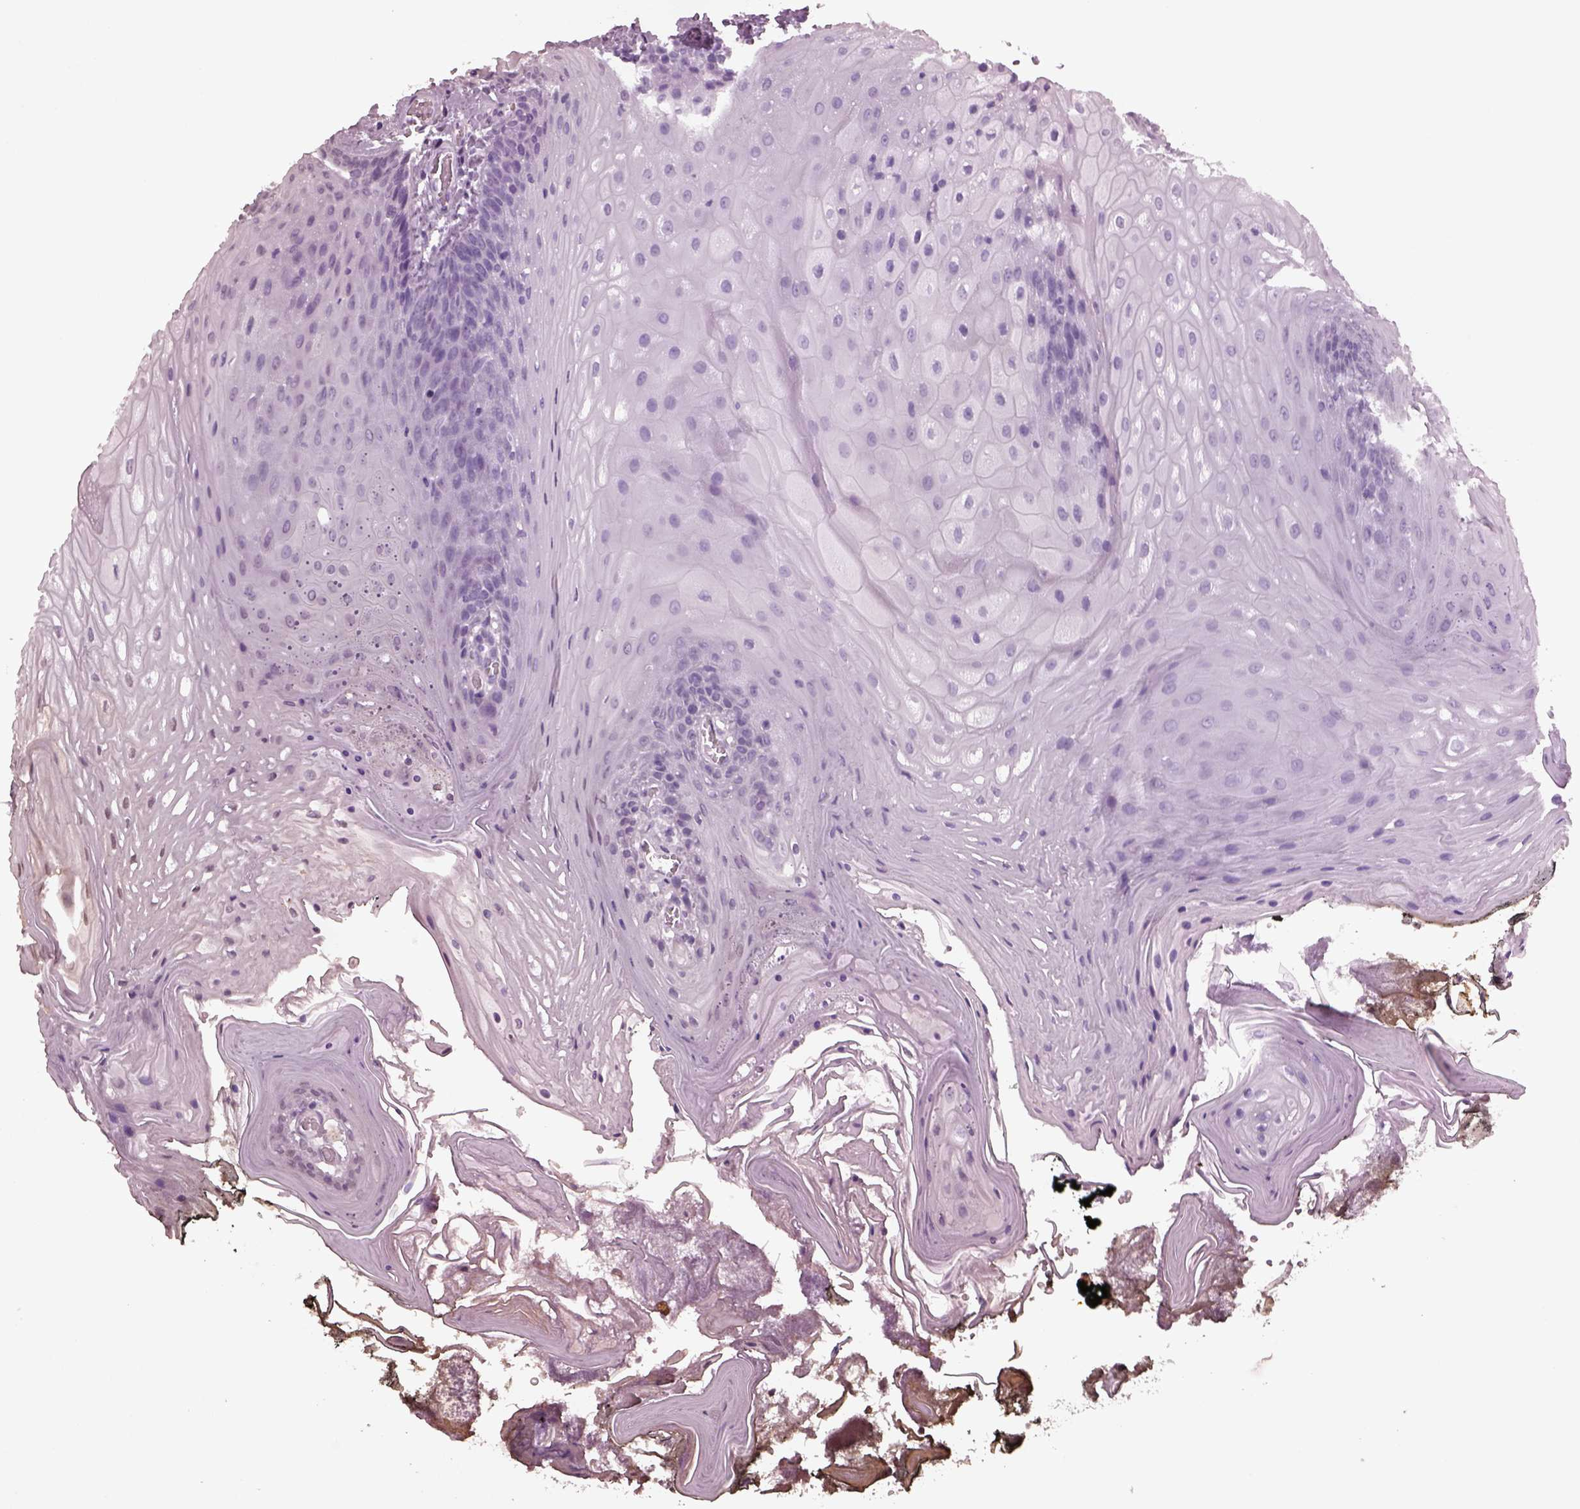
{"staining": {"intensity": "negative", "quantity": "none", "location": "none"}, "tissue": "oral mucosa", "cell_type": "Squamous epithelial cells", "image_type": "normal", "snomed": [{"axis": "morphology", "description": "Normal tissue, NOS"}, {"axis": "topography", "description": "Oral tissue"}], "caption": "A high-resolution histopathology image shows immunohistochemistry staining of normal oral mucosa, which reveals no significant expression in squamous epithelial cells.", "gene": "RUVBL2", "patient": {"sex": "male", "age": 9}}